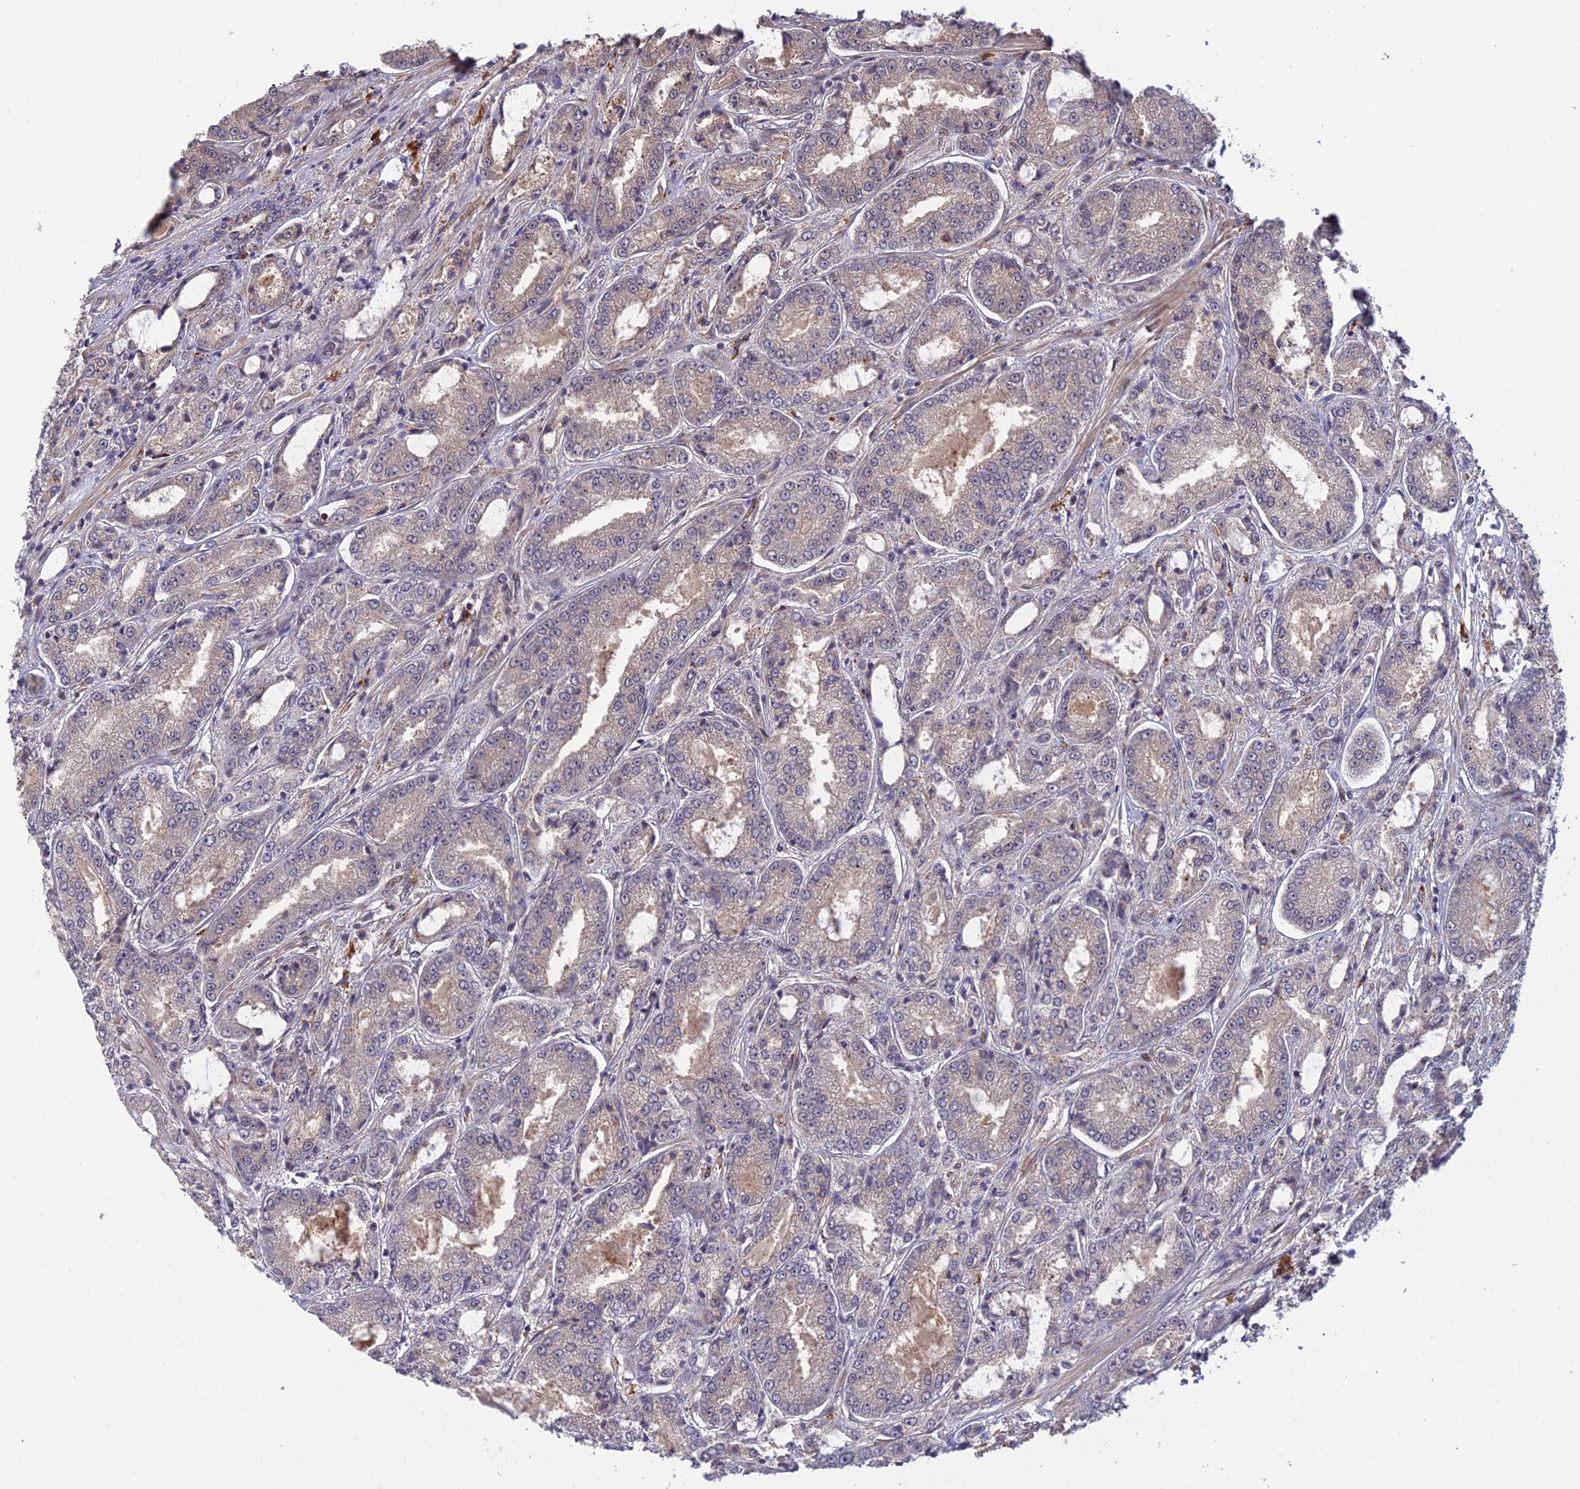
{"staining": {"intensity": "moderate", "quantity": "25%-75%", "location": "cytoplasmic/membranous"}, "tissue": "prostate cancer", "cell_type": "Tumor cells", "image_type": "cancer", "snomed": [{"axis": "morphology", "description": "Adenocarcinoma, High grade"}, {"axis": "topography", "description": "Prostate"}], "caption": "Immunohistochemistry image of prostate cancer (adenocarcinoma (high-grade)) stained for a protein (brown), which displays medium levels of moderate cytoplasmic/membranous expression in approximately 25%-75% of tumor cells.", "gene": "ZNF565", "patient": {"sex": "male", "age": 71}}